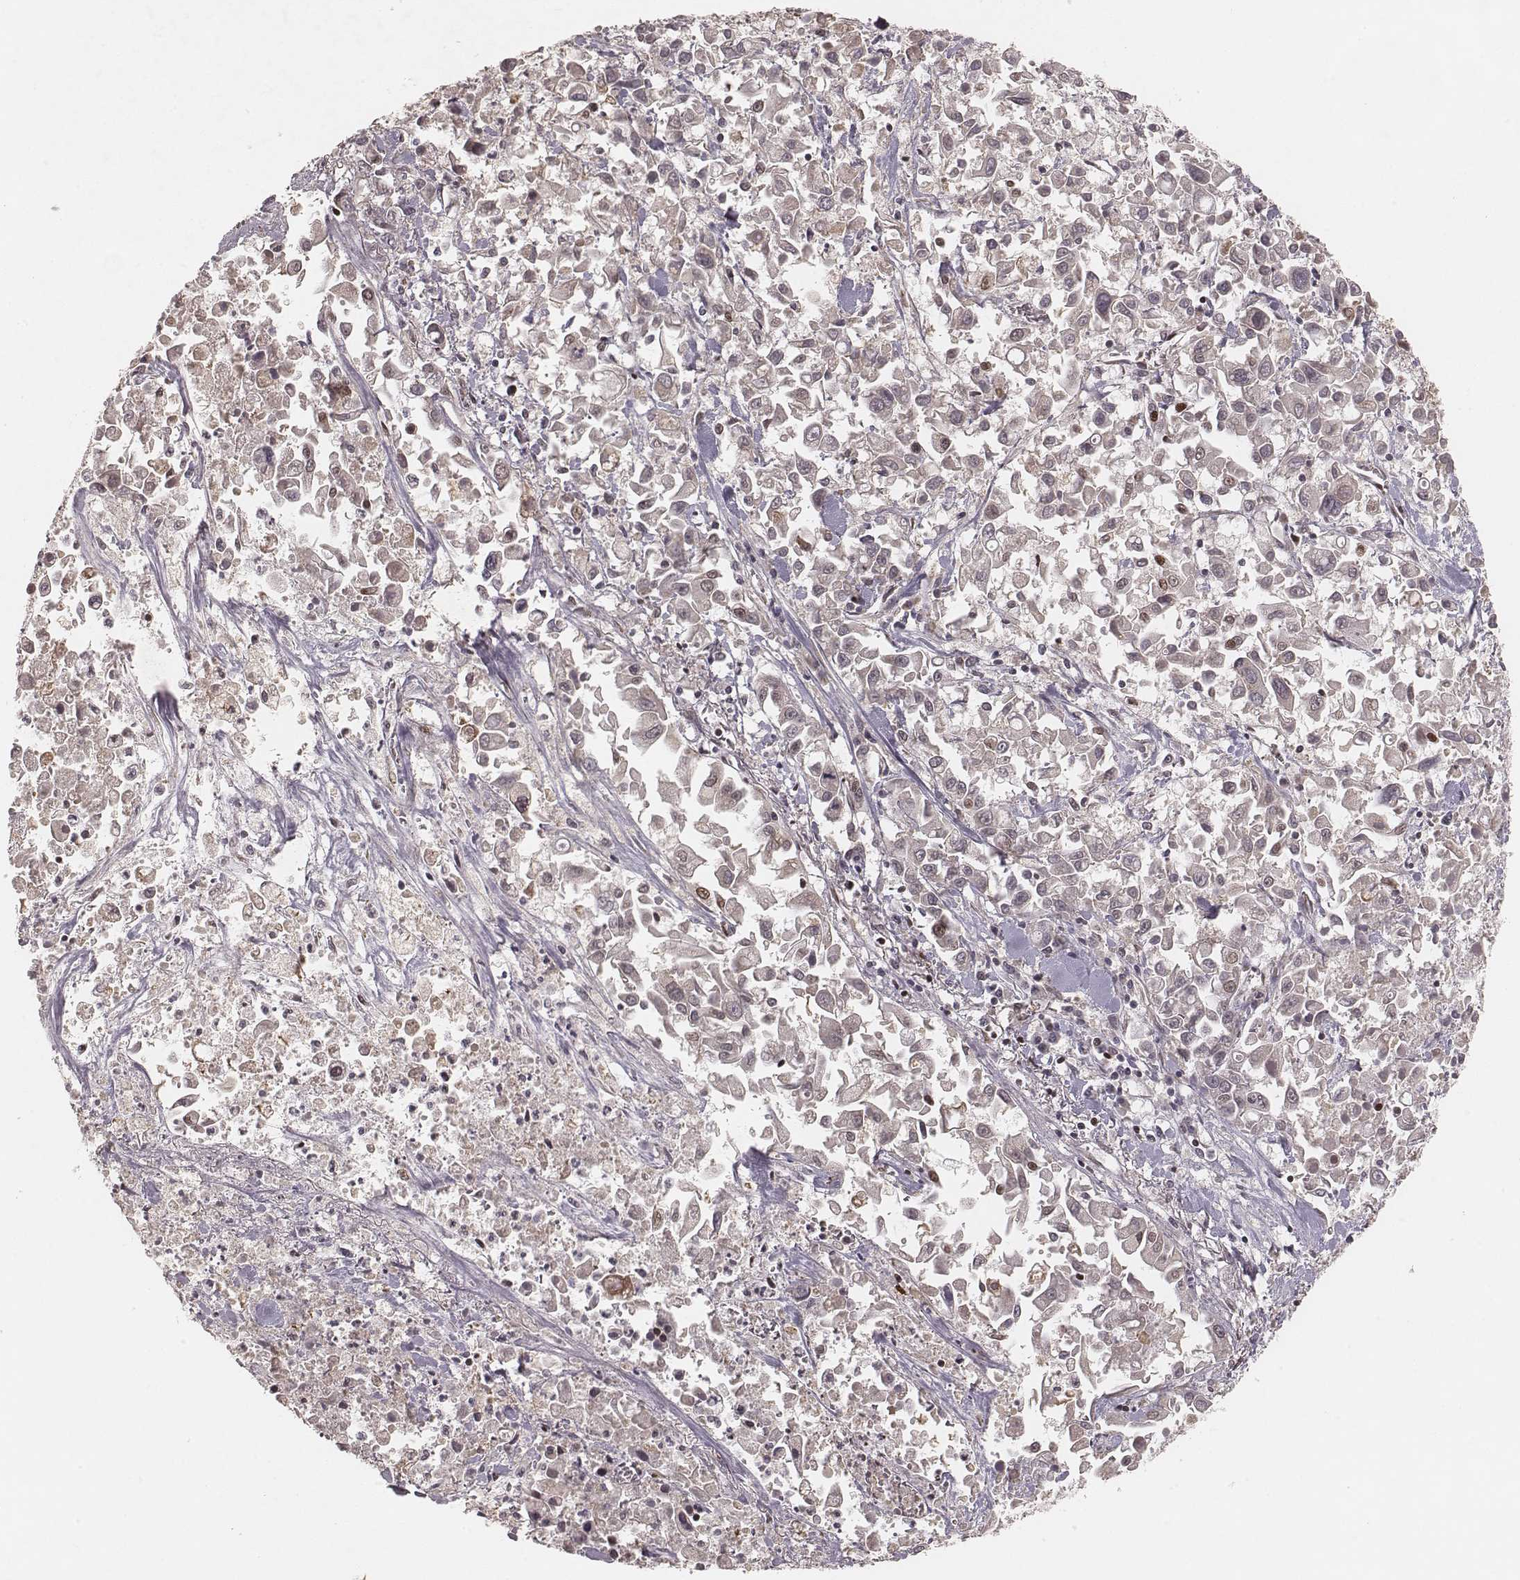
{"staining": {"intensity": "negative", "quantity": "none", "location": "none"}, "tissue": "pancreatic cancer", "cell_type": "Tumor cells", "image_type": "cancer", "snomed": [{"axis": "morphology", "description": "Adenocarcinoma, NOS"}, {"axis": "topography", "description": "Pancreas"}], "caption": "Tumor cells are negative for brown protein staining in pancreatic cancer (adenocarcinoma).", "gene": "MYO19", "patient": {"sex": "female", "age": 83}}